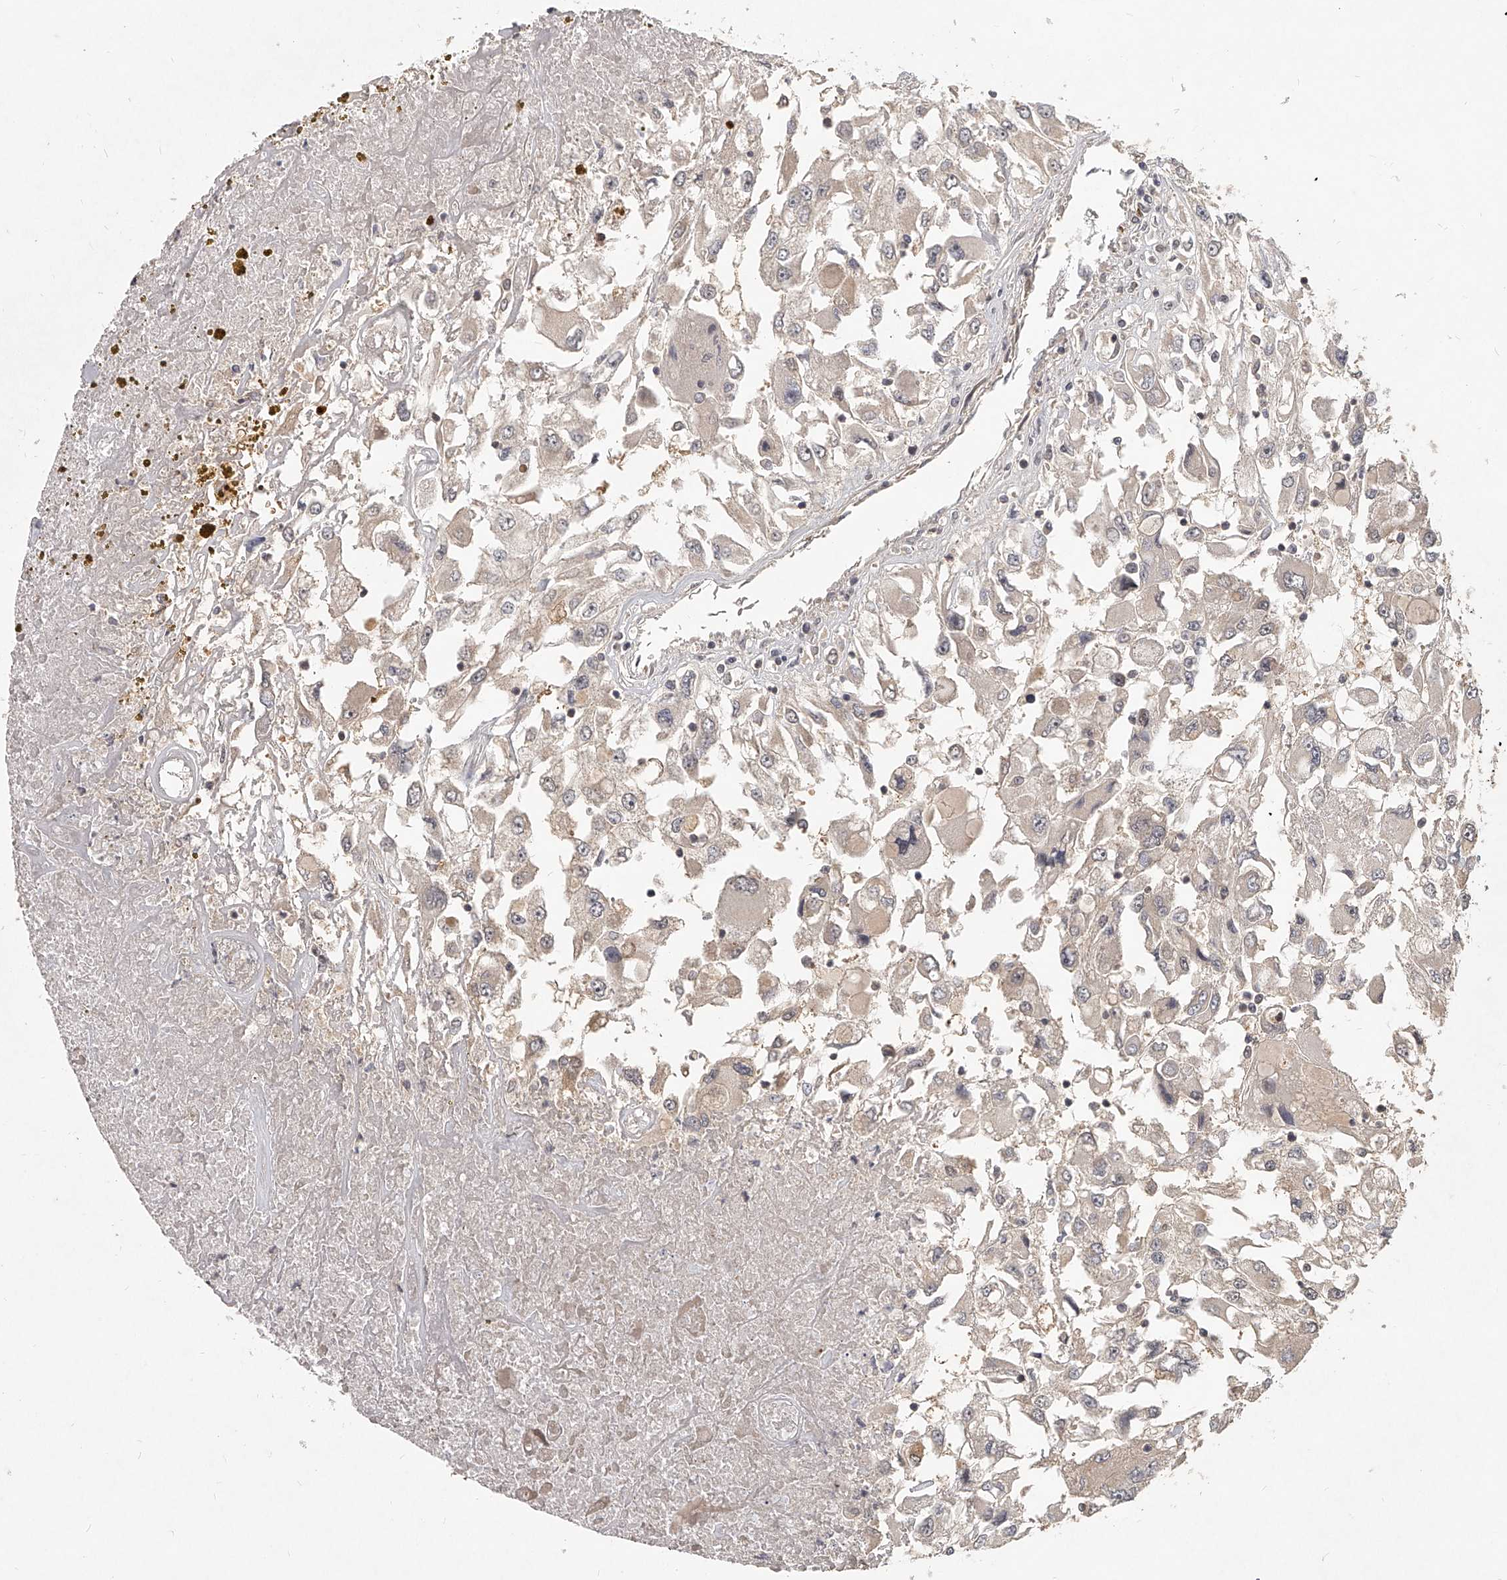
{"staining": {"intensity": "weak", "quantity": "25%-75%", "location": "cytoplasmic/membranous"}, "tissue": "renal cancer", "cell_type": "Tumor cells", "image_type": "cancer", "snomed": [{"axis": "morphology", "description": "Adenocarcinoma, NOS"}, {"axis": "topography", "description": "Kidney"}], "caption": "Immunohistochemistry of renal cancer reveals low levels of weak cytoplasmic/membranous staining in approximately 25%-75% of tumor cells.", "gene": "SLC37A1", "patient": {"sex": "female", "age": 52}}